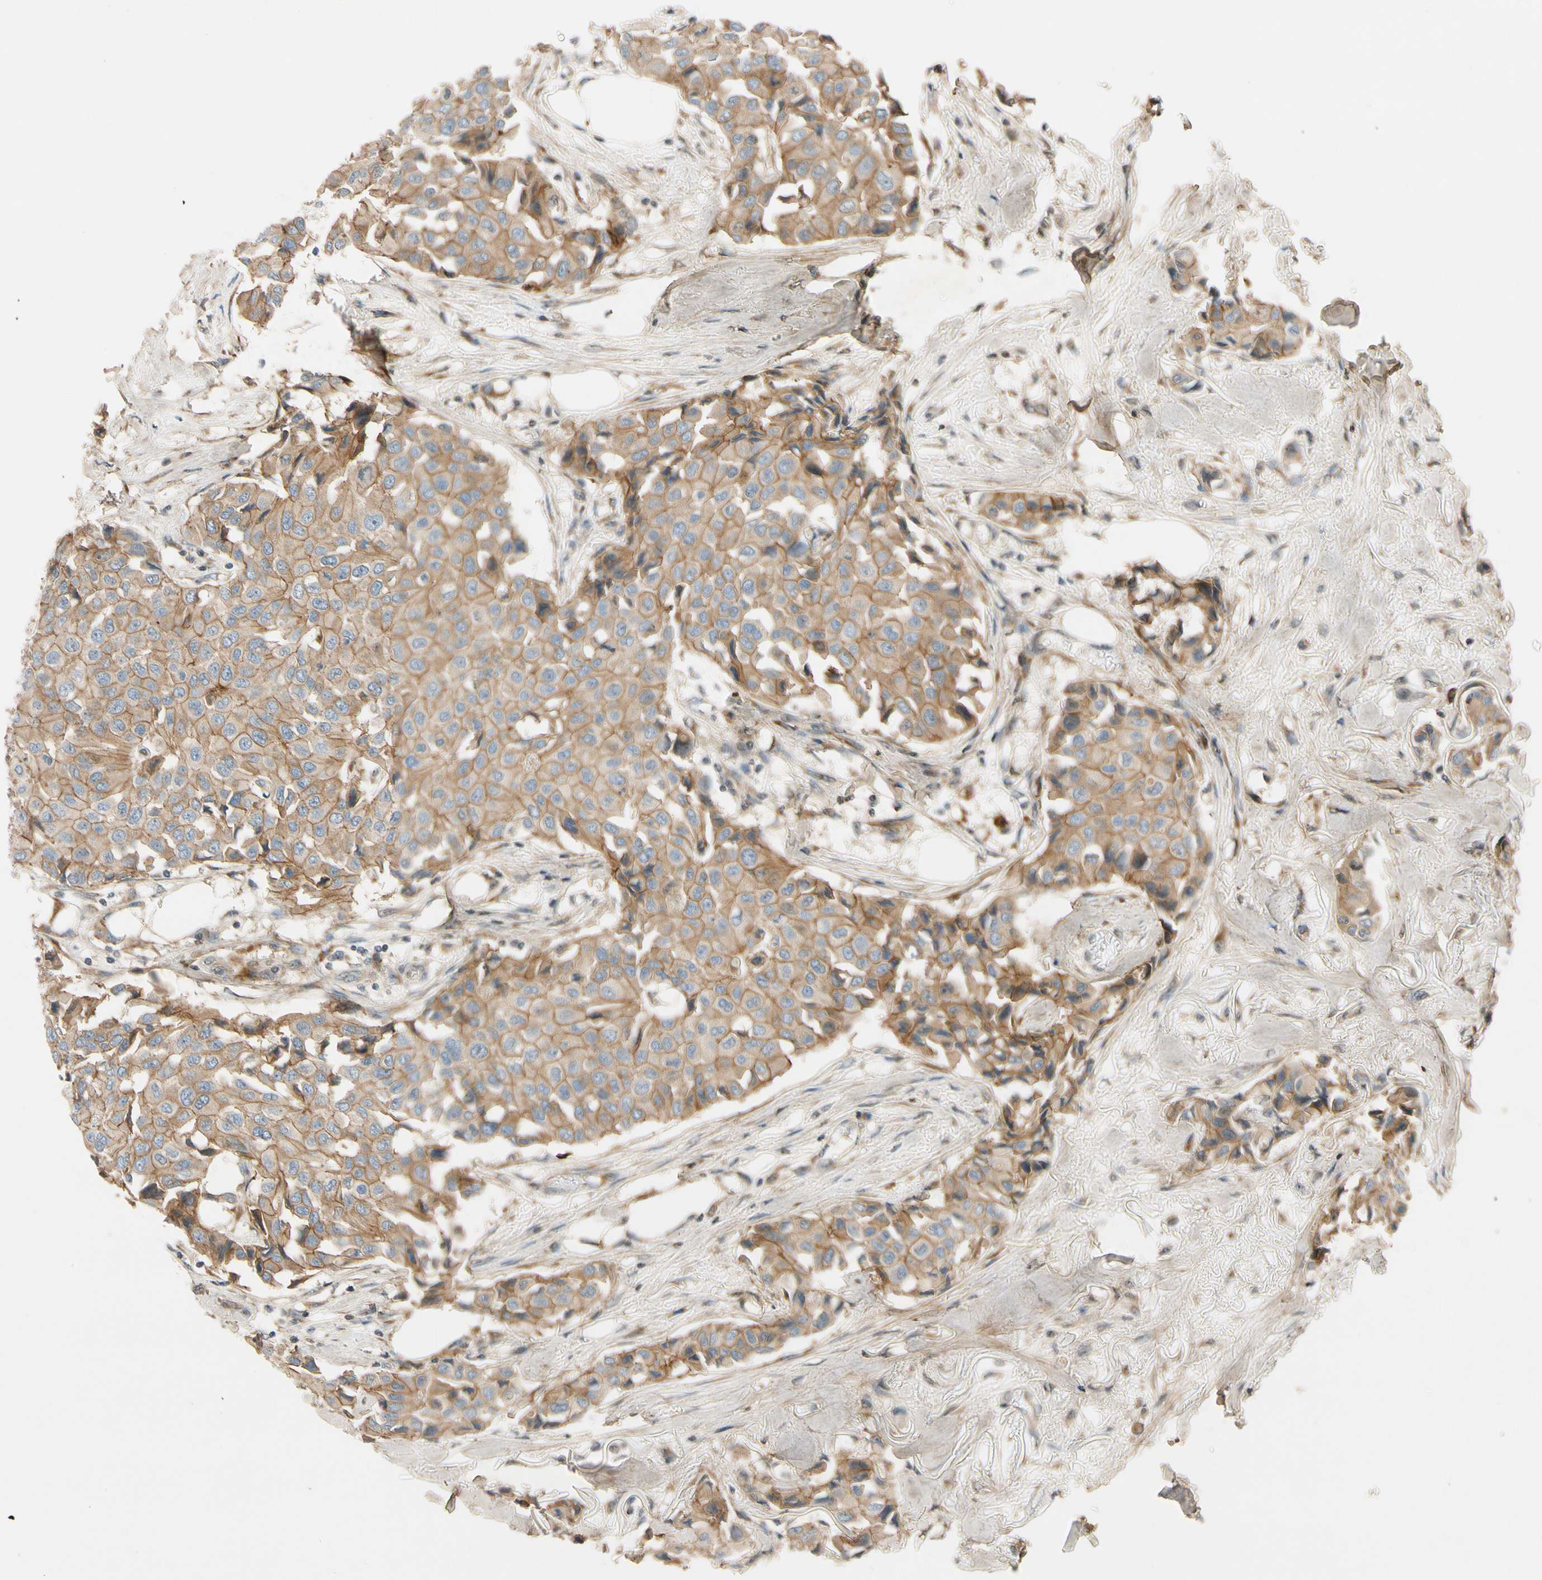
{"staining": {"intensity": "moderate", "quantity": ">75%", "location": "cytoplasmic/membranous"}, "tissue": "breast cancer", "cell_type": "Tumor cells", "image_type": "cancer", "snomed": [{"axis": "morphology", "description": "Duct carcinoma"}, {"axis": "topography", "description": "Breast"}], "caption": "There is medium levels of moderate cytoplasmic/membranous positivity in tumor cells of breast cancer, as demonstrated by immunohistochemical staining (brown color).", "gene": "MST1R", "patient": {"sex": "female", "age": 80}}